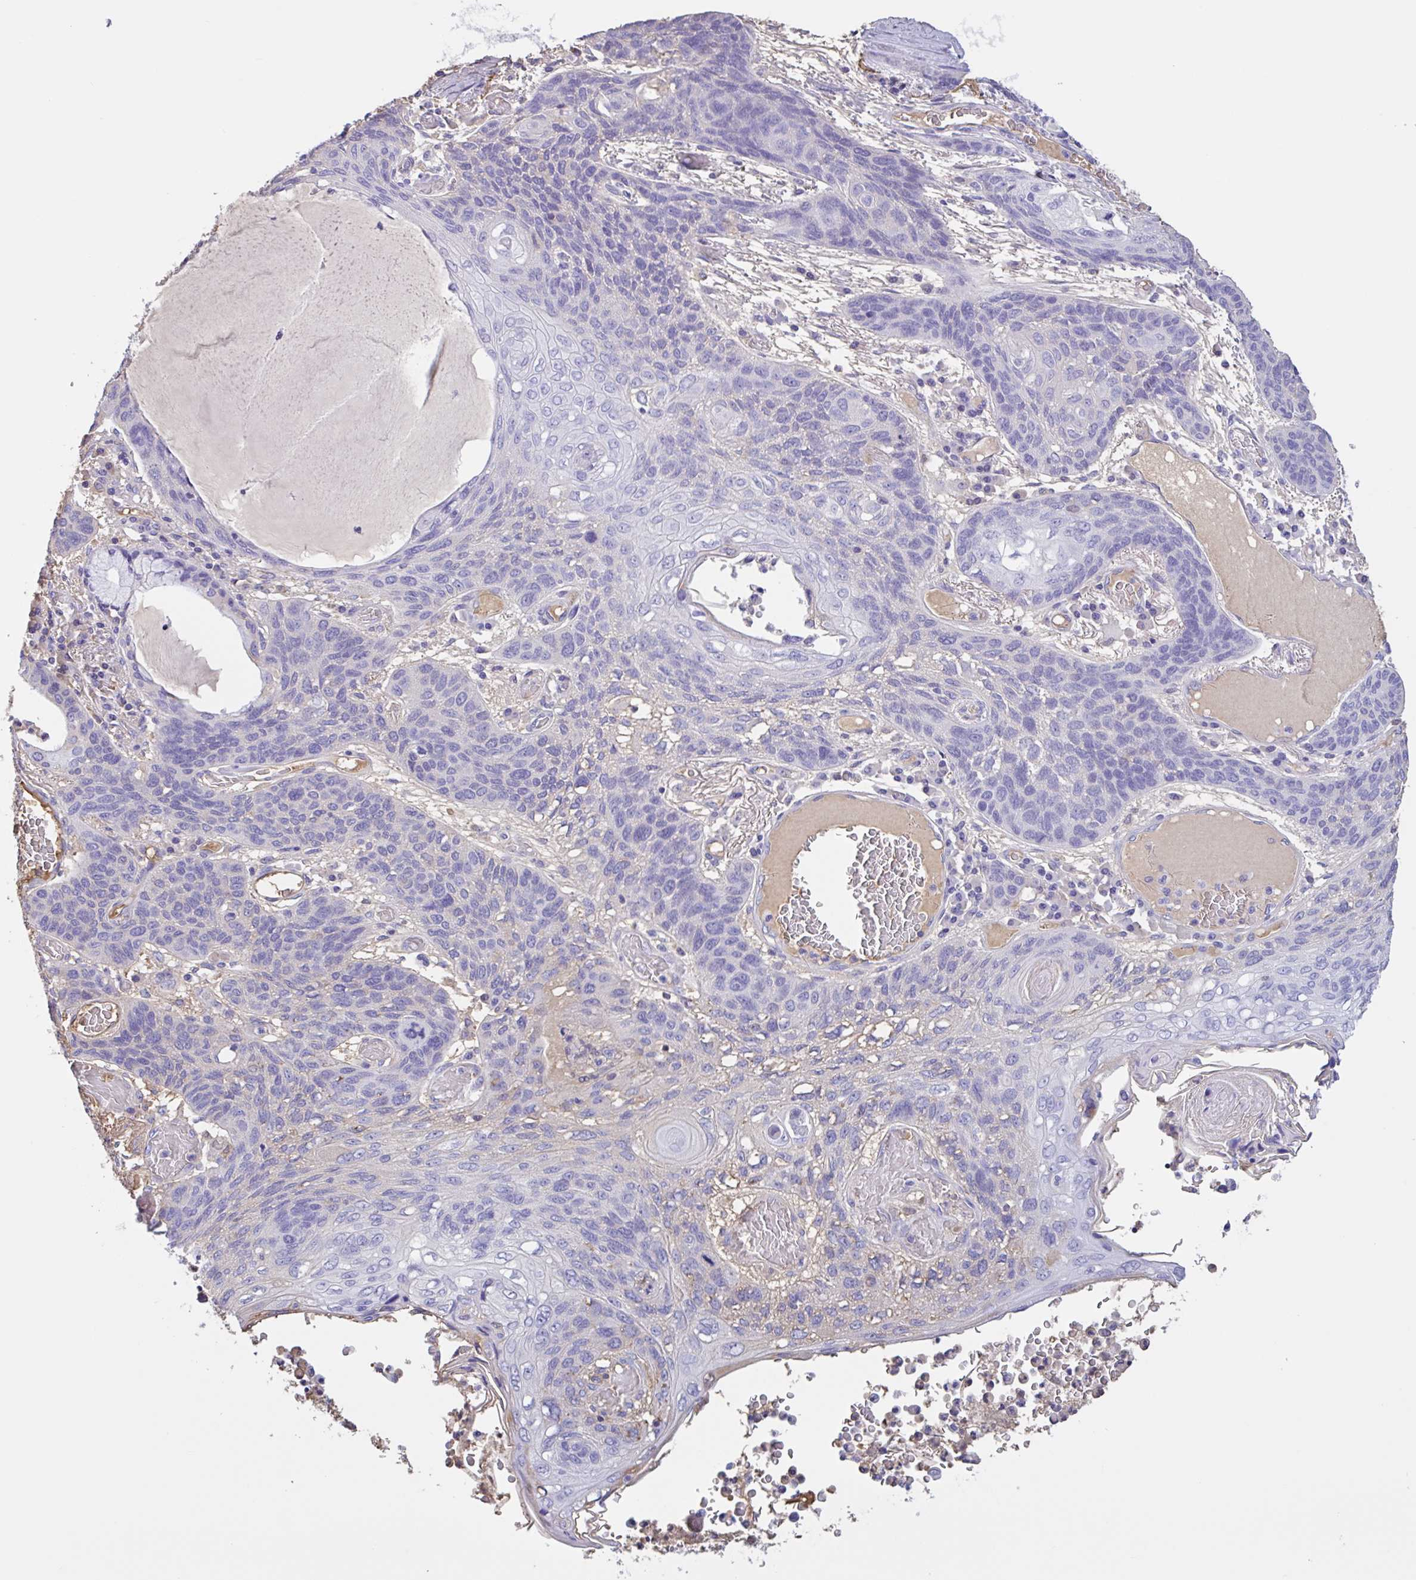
{"staining": {"intensity": "negative", "quantity": "none", "location": "none"}, "tissue": "lung cancer", "cell_type": "Tumor cells", "image_type": "cancer", "snomed": [{"axis": "morphology", "description": "Squamous cell carcinoma, NOS"}, {"axis": "morphology", "description": "Squamous cell carcinoma, metastatic, NOS"}, {"axis": "topography", "description": "Lymph node"}, {"axis": "topography", "description": "Lung"}], "caption": "The image exhibits no staining of tumor cells in lung cancer (metastatic squamous cell carcinoma).", "gene": "LARGE2", "patient": {"sex": "male", "age": 41}}